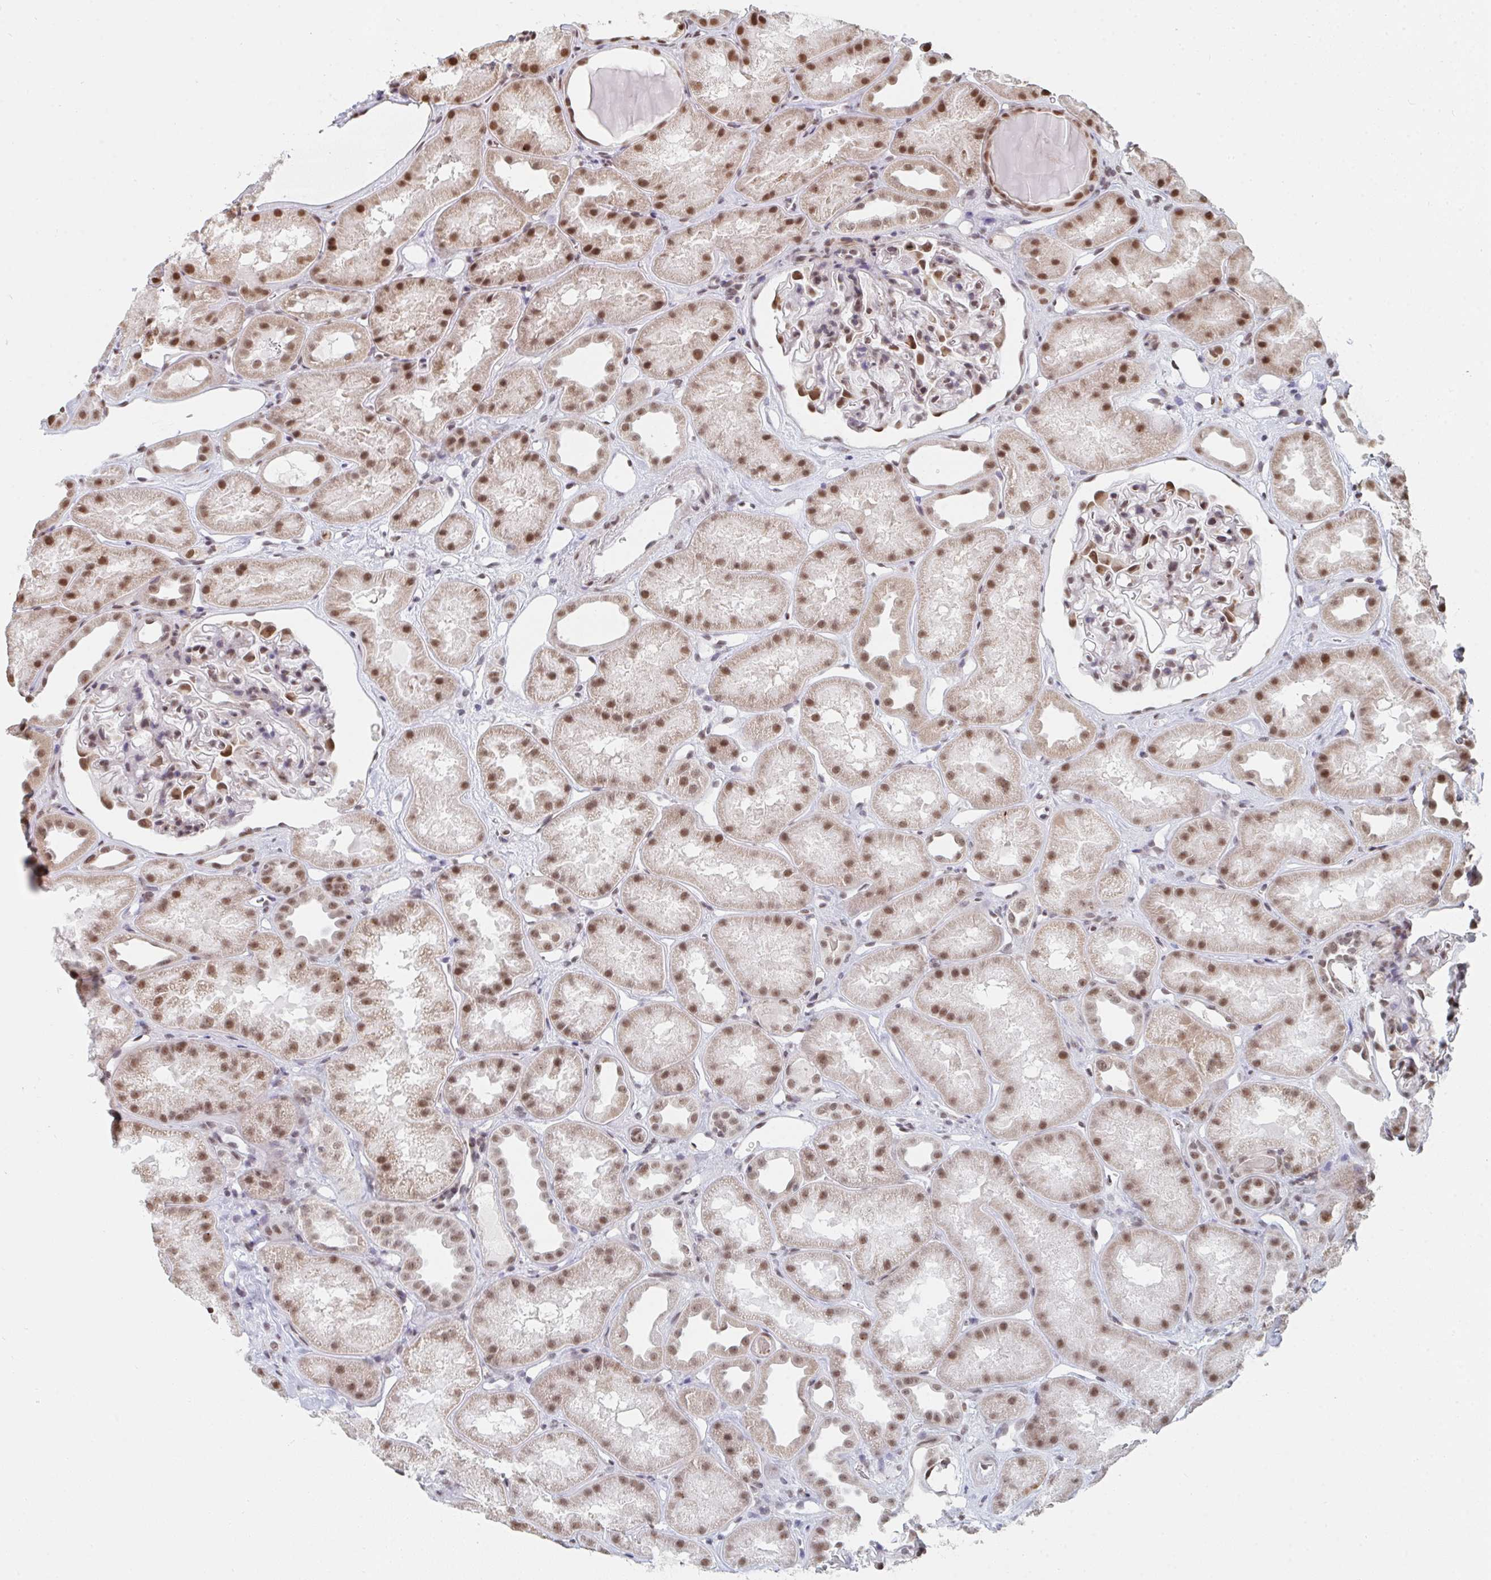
{"staining": {"intensity": "moderate", "quantity": ">75%", "location": "nuclear"}, "tissue": "kidney", "cell_type": "Cells in glomeruli", "image_type": "normal", "snomed": [{"axis": "morphology", "description": "Normal tissue, NOS"}, {"axis": "topography", "description": "Kidney"}], "caption": "Cells in glomeruli reveal moderate nuclear positivity in approximately >75% of cells in unremarkable kidney.", "gene": "MBNL1", "patient": {"sex": "male", "age": 61}}